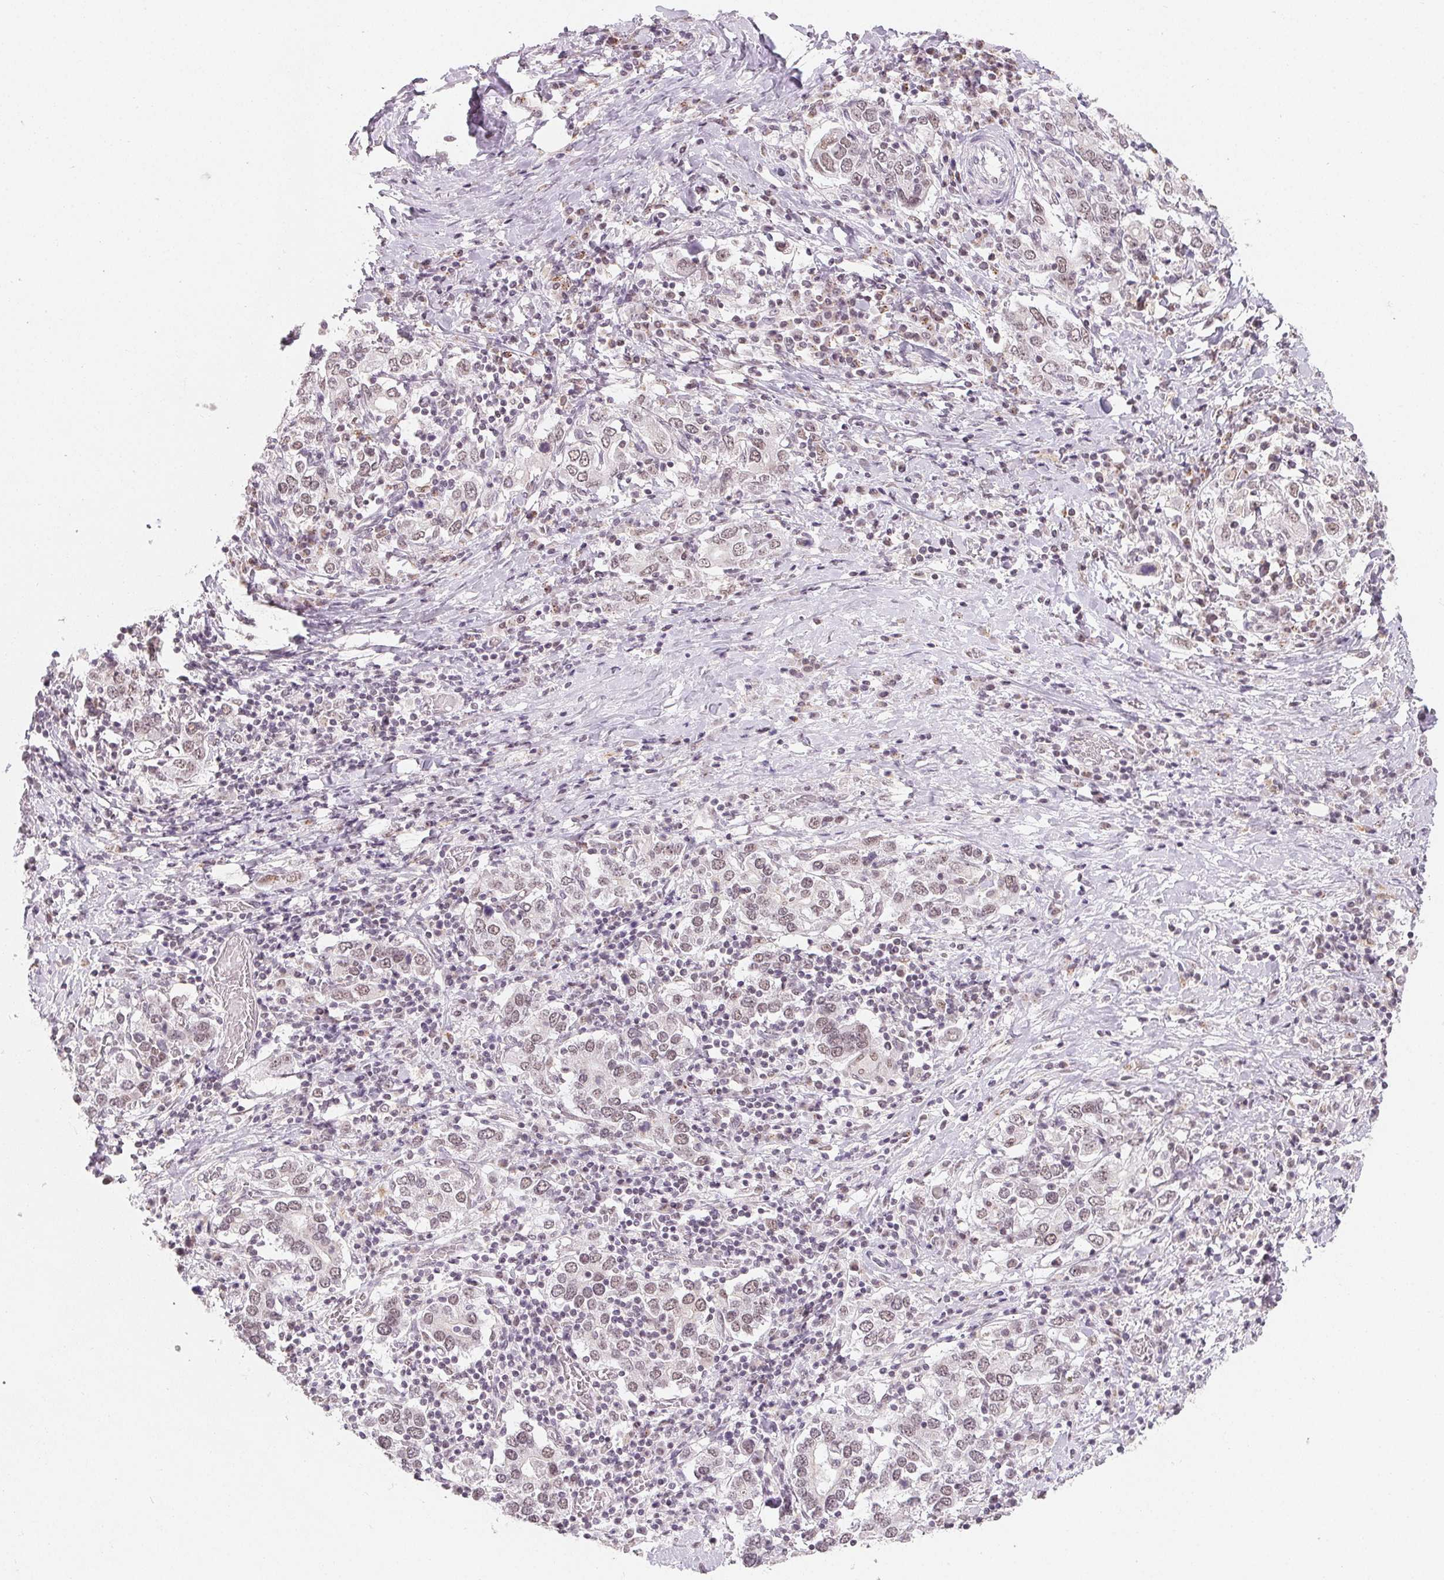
{"staining": {"intensity": "weak", "quantity": "25%-75%", "location": "nuclear"}, "tissue": "stomach cancer", "cell_type": "Tumor cells", "image_type": "cancer", "snomed": [{"axis": "morphology", "description": "Adenocarcinoma, NOS"}, {"axis": "topography", "description": "Stomach, upper"}, {"axis": "topography", "description": "Stomach"}], "caption": "A histopathology image showing weak nuclear positivity in approximately 25%-75% of tumor cells in adenocarcinoma (stomach), as visualized by brown immunohistochemical staining.", "gene": "NXF3", "patient": {"sex": "male", "age": 62}}